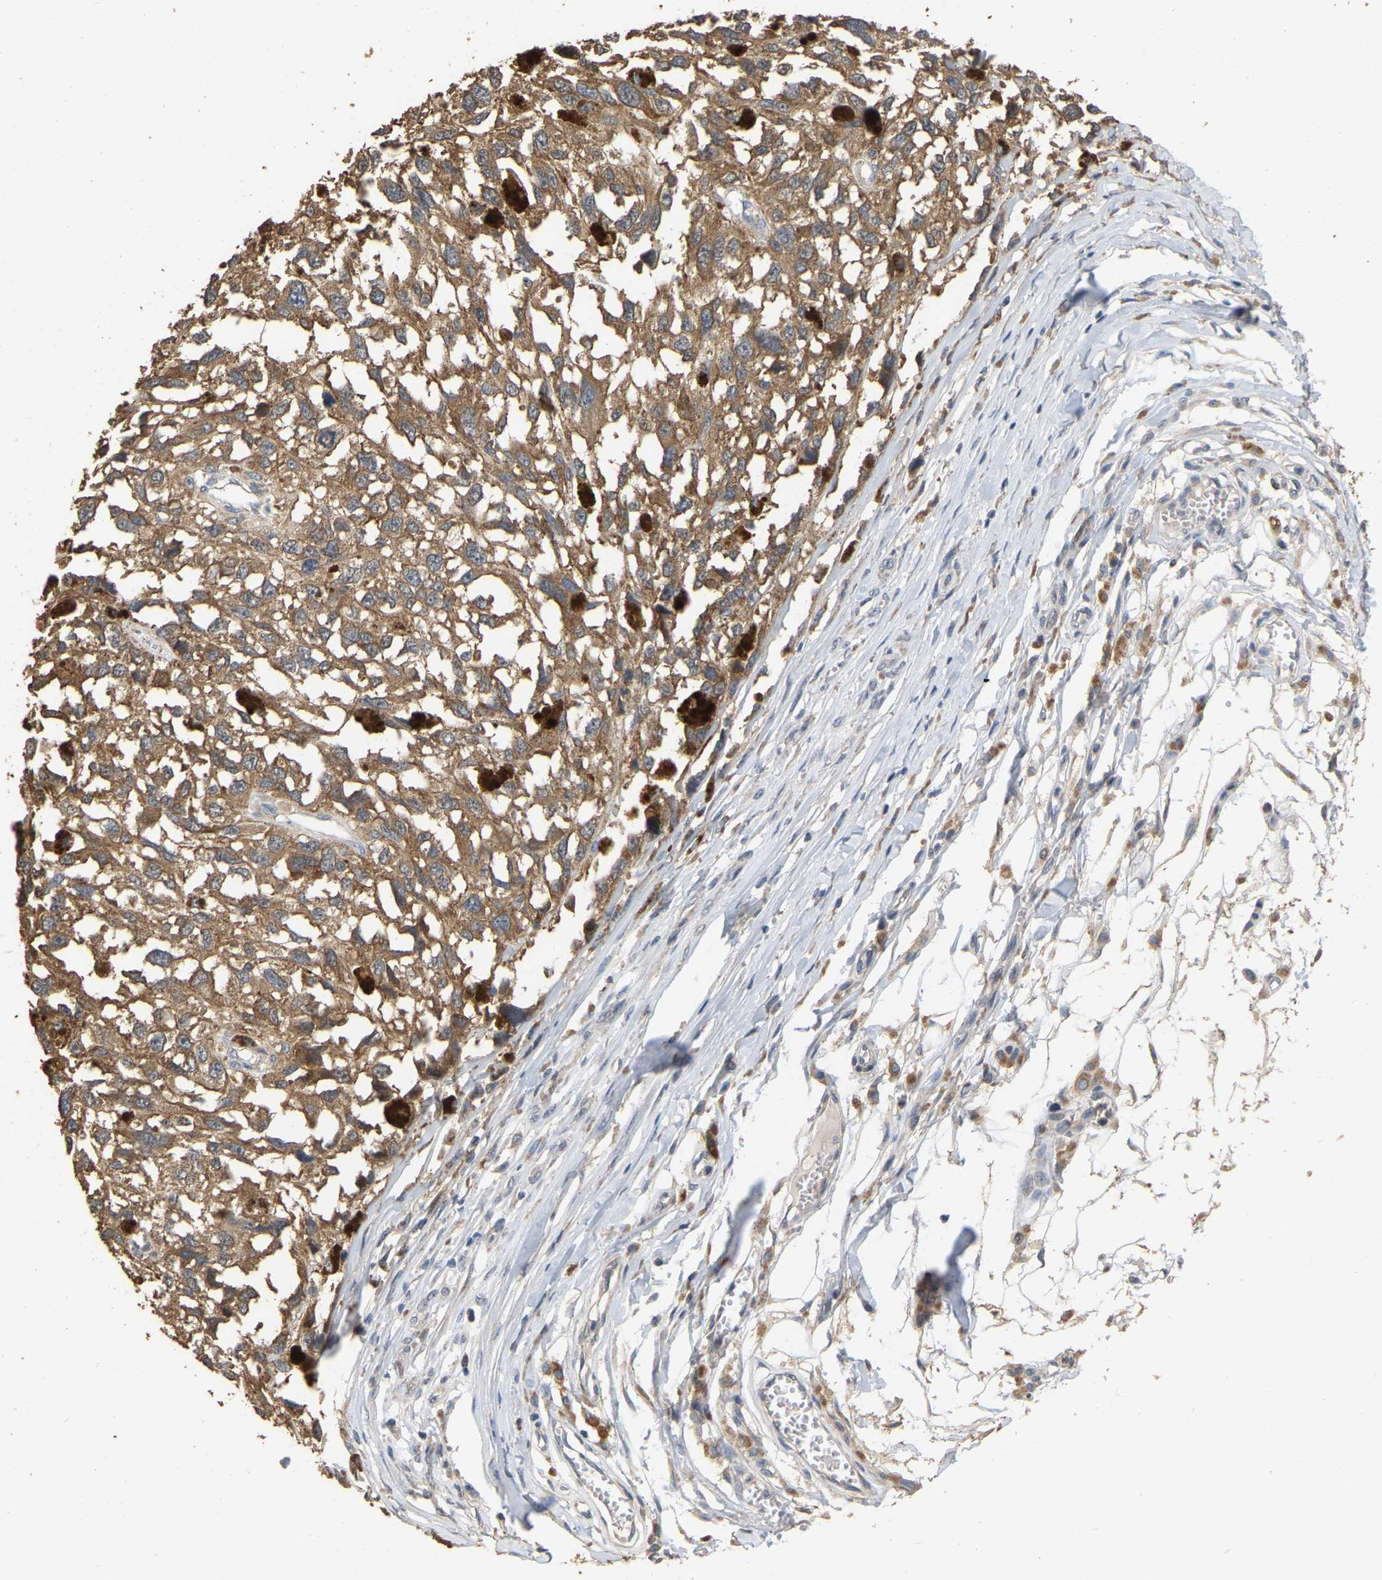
{"staining": {"intensity": "moderate", "quantity": ">75%", "location": "cytoplasmic/membranous"}, "tissue": "melanoma", "cell_type": "Tumor cells", "image_type": "cancer", "snomed": [{"axis": "morphology", "description": "Malignant melanoma, Metastatic site"}, {"axis": "topography", "description": "Lymph node"}], "caption": "Protein staining of melanoma tissue exhibits moderate cytoplasmic/membranous expression in about >75% of tumor cells. The staining is performed using DAB brown chromogen to label protein expression. The nuclei are counter-stained blue using hematoxylin.", "gene": "NCS1", "patient": {"sex": "male", "age": 59}}